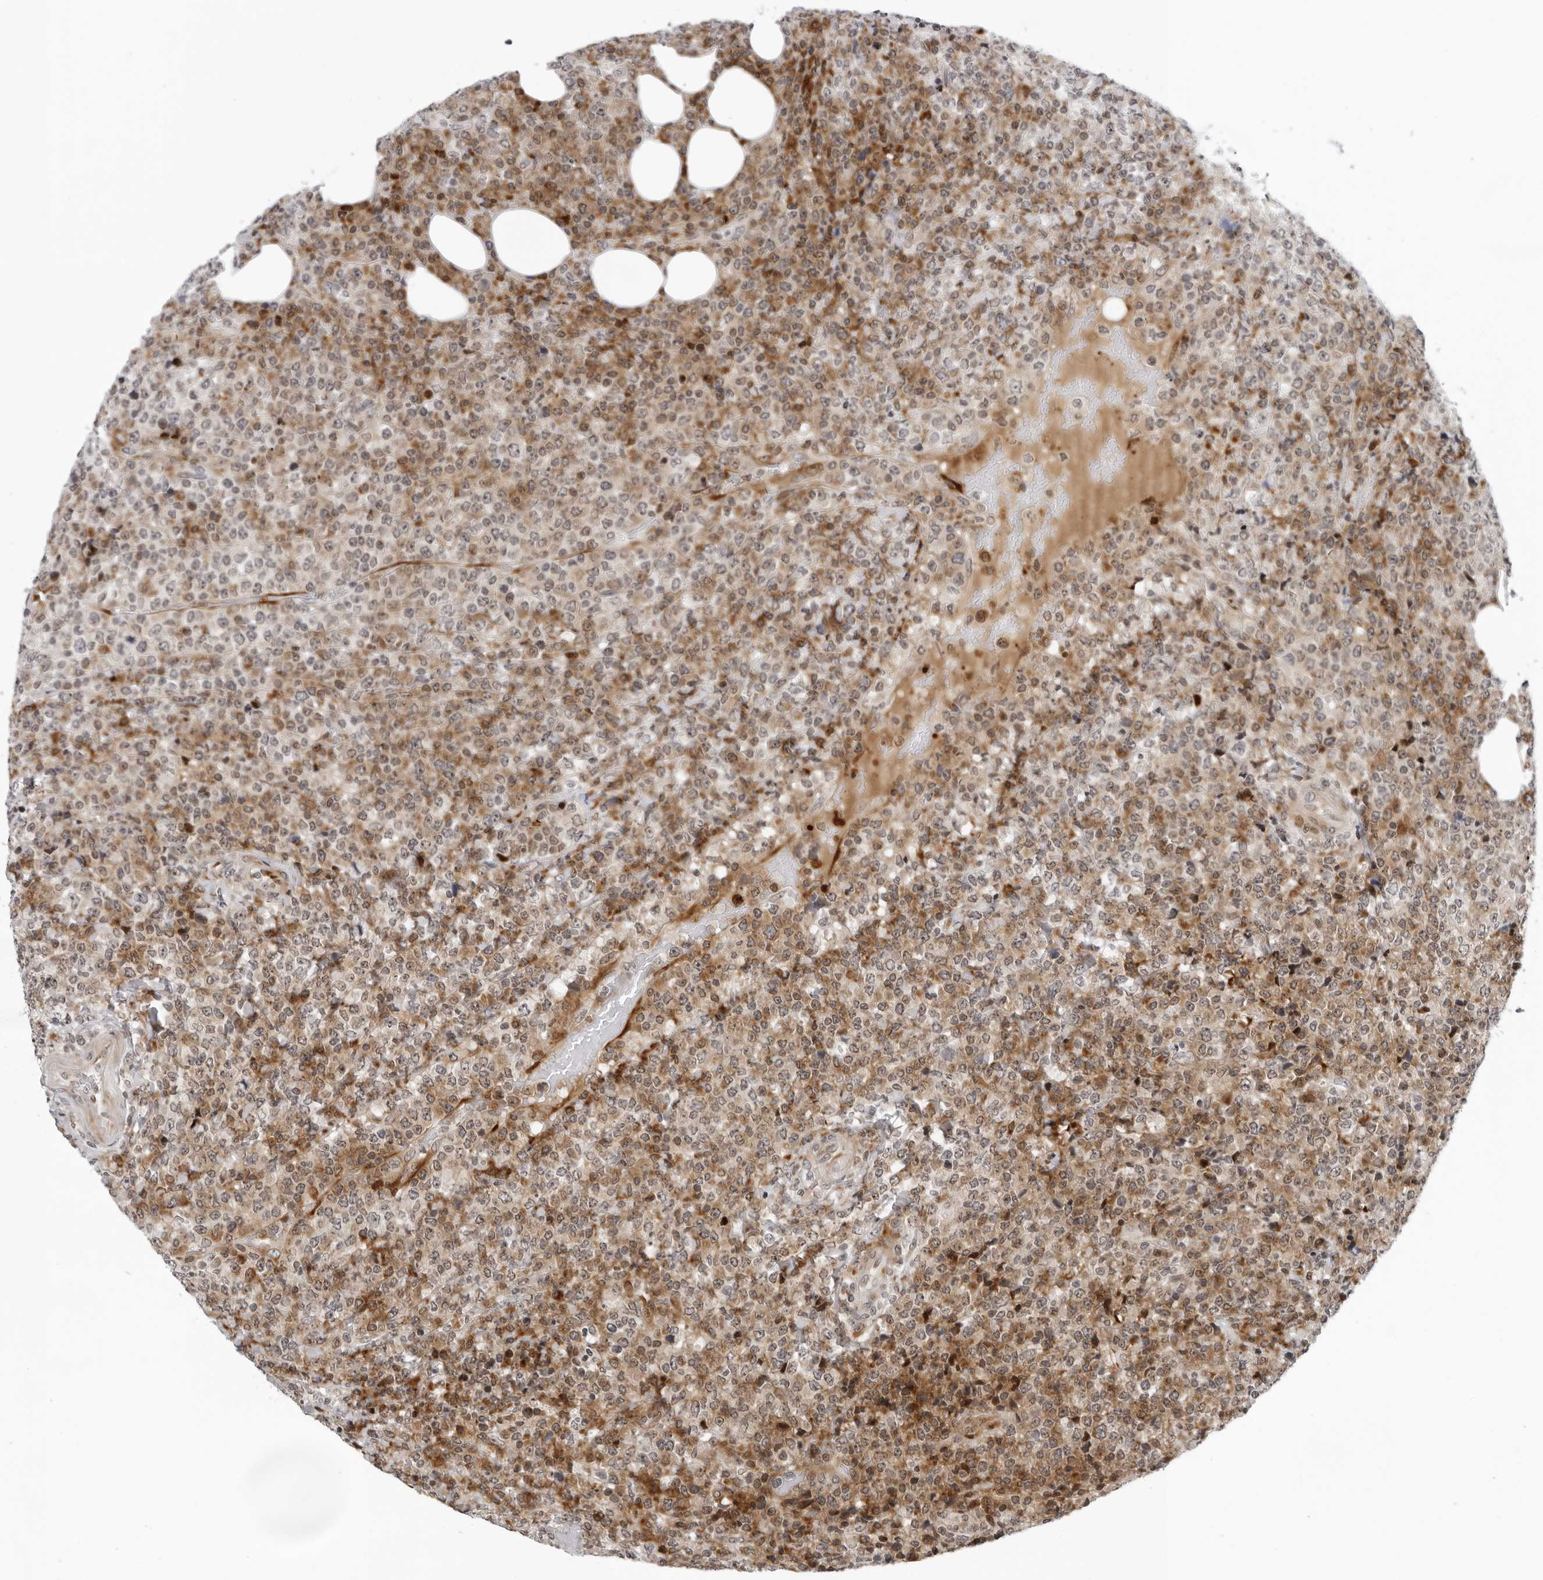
{"staining": {"intensity": "moderate", "quantity": "25%-75%", "location": "cytoplasmic/membranous"}, "tissue": "lymphoma", "cell_type": "Tumor cells", "image_type": "cancer", "snomed": [{"axis": "morphology", "description": "Malignant lymphoma, non-Hodgkin's type, High grade"}, {"axis": "topography", "description": "Lymph node"}], "caption": "Lymphoma stained for a protein (brown) exhibits moderate cytoplasmic/membranous positive positivity in about 25%-75% of tumor cells.", "gene": "PIP4K2C", "patient": {"sex": "male", "age": 13}}